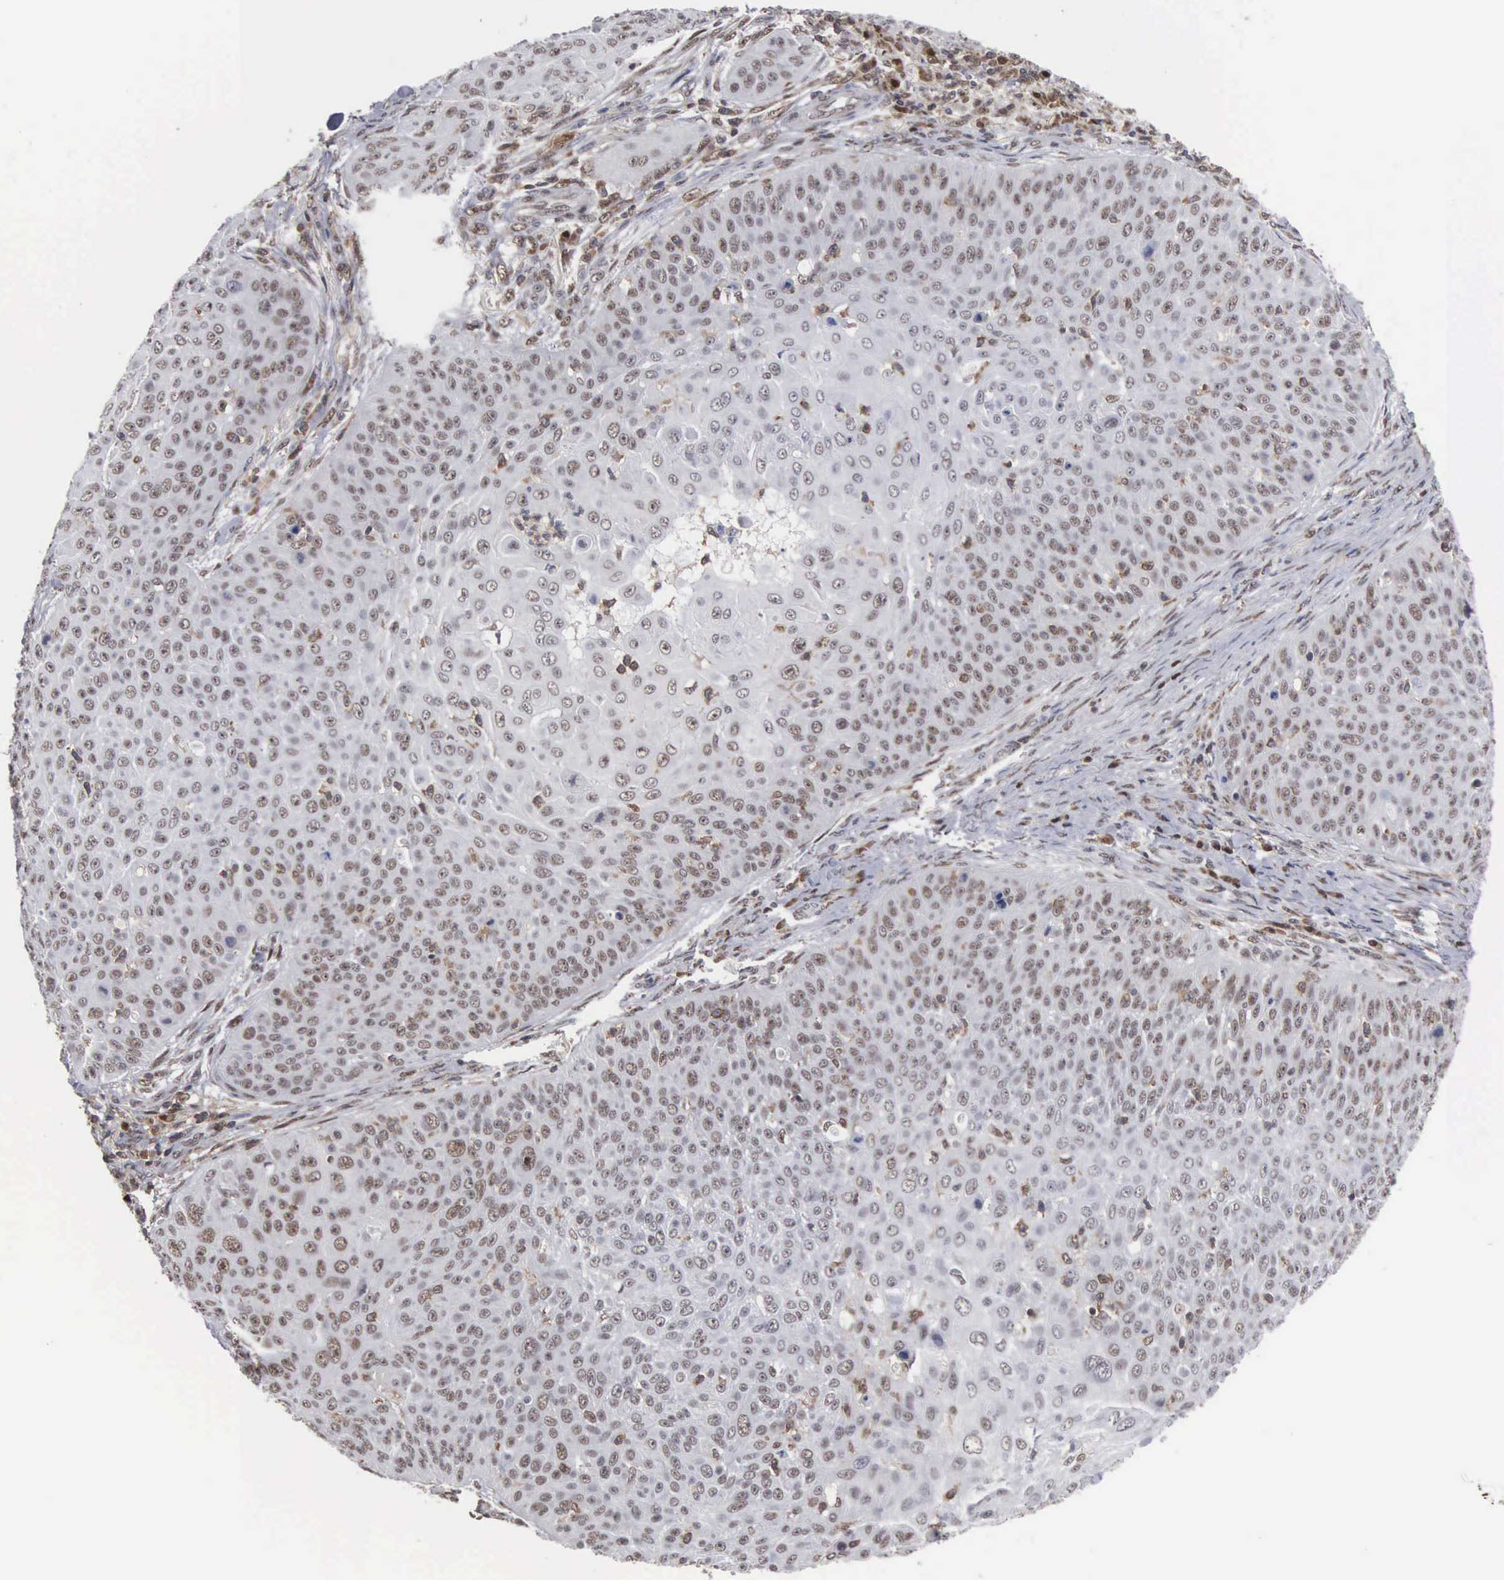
{"staining": {"intensity": "weak", "quantity": "25%-75%", "location": "nuclear"}, "tissue": "skin cancer", "cell_type": "Tumor cells", "image_type": "cancer", "snomed": [{"axis": "morphology", "description": "Squamous cell carcinoma, NOS"}, {"axis": "topography", "description": "Skin"}], "caption": "Immunohistochemistry (IHC) histopathology image of neoplastic tissue: human skin cancer stained using immunohistochemistry (IHC) exhibits low levels of weak protein expression localized specifically in the nuclear of tumor cells, appearing as a nuclear brown color.", "gene": "TRMT5", "patient": {"sex": "male", "age": 82}}